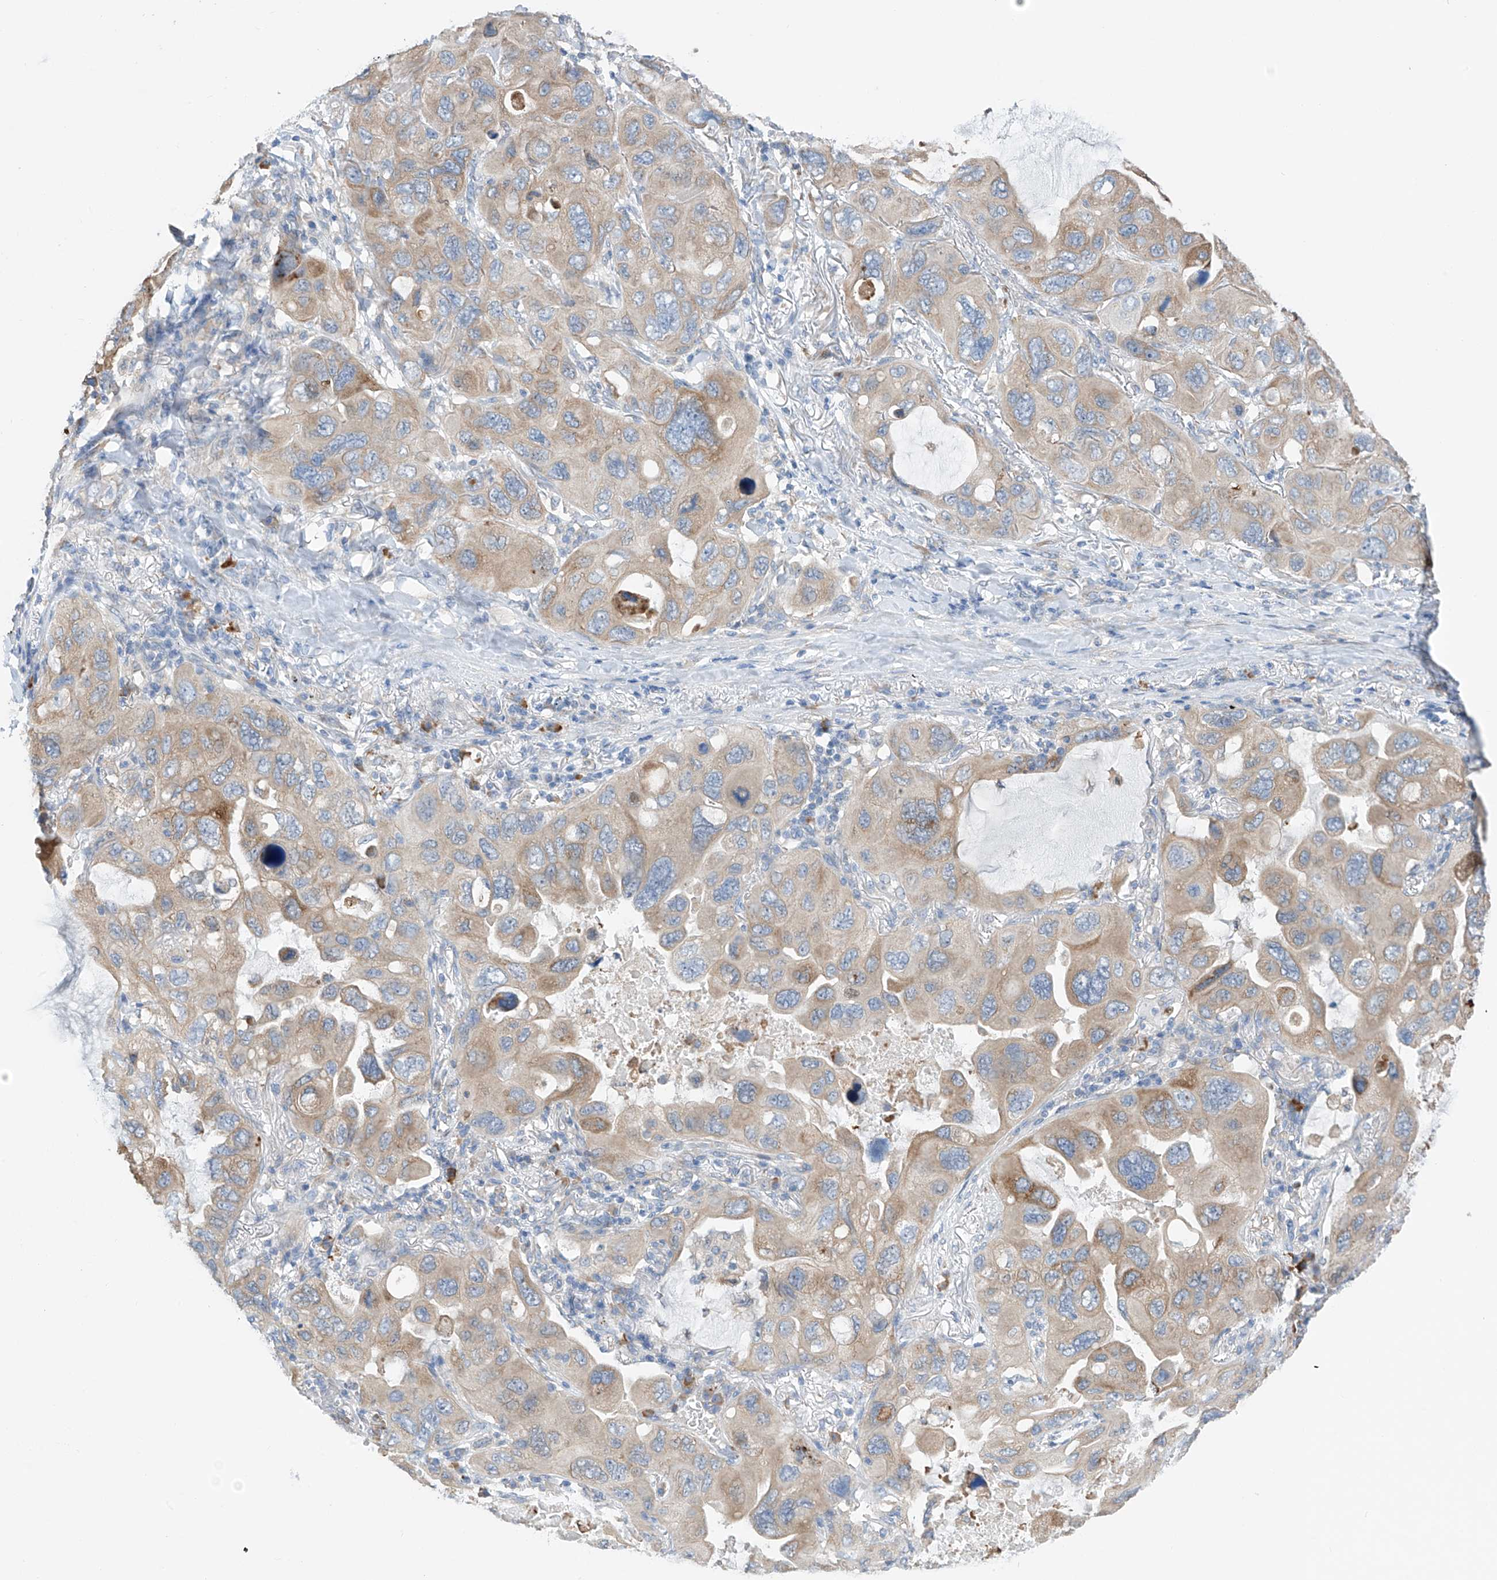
{"staining": {"intensity": "moderate", "quantity": "<25%", "location": "cytoplasmic/membranous"}, "tissue": "lung cancer", "cell_type": "Tumor cells", "image_type": "cancer", "snomed": [{"axis": "morphology", "description": "Squamous cell carcinoma, NOS"}, {"axis": "topography", "description": "Lung"}], "caption": "The image exhibits staining of squamous cell carcinoma (lung), revealing moderate cytoplasmic/membranous protein expression (brown color) within tumor cells. (Brightfield microscopy of DAB IHC at high magnification).", "gene": "REC8", "patient": {"sex": "female", "age": 73}}